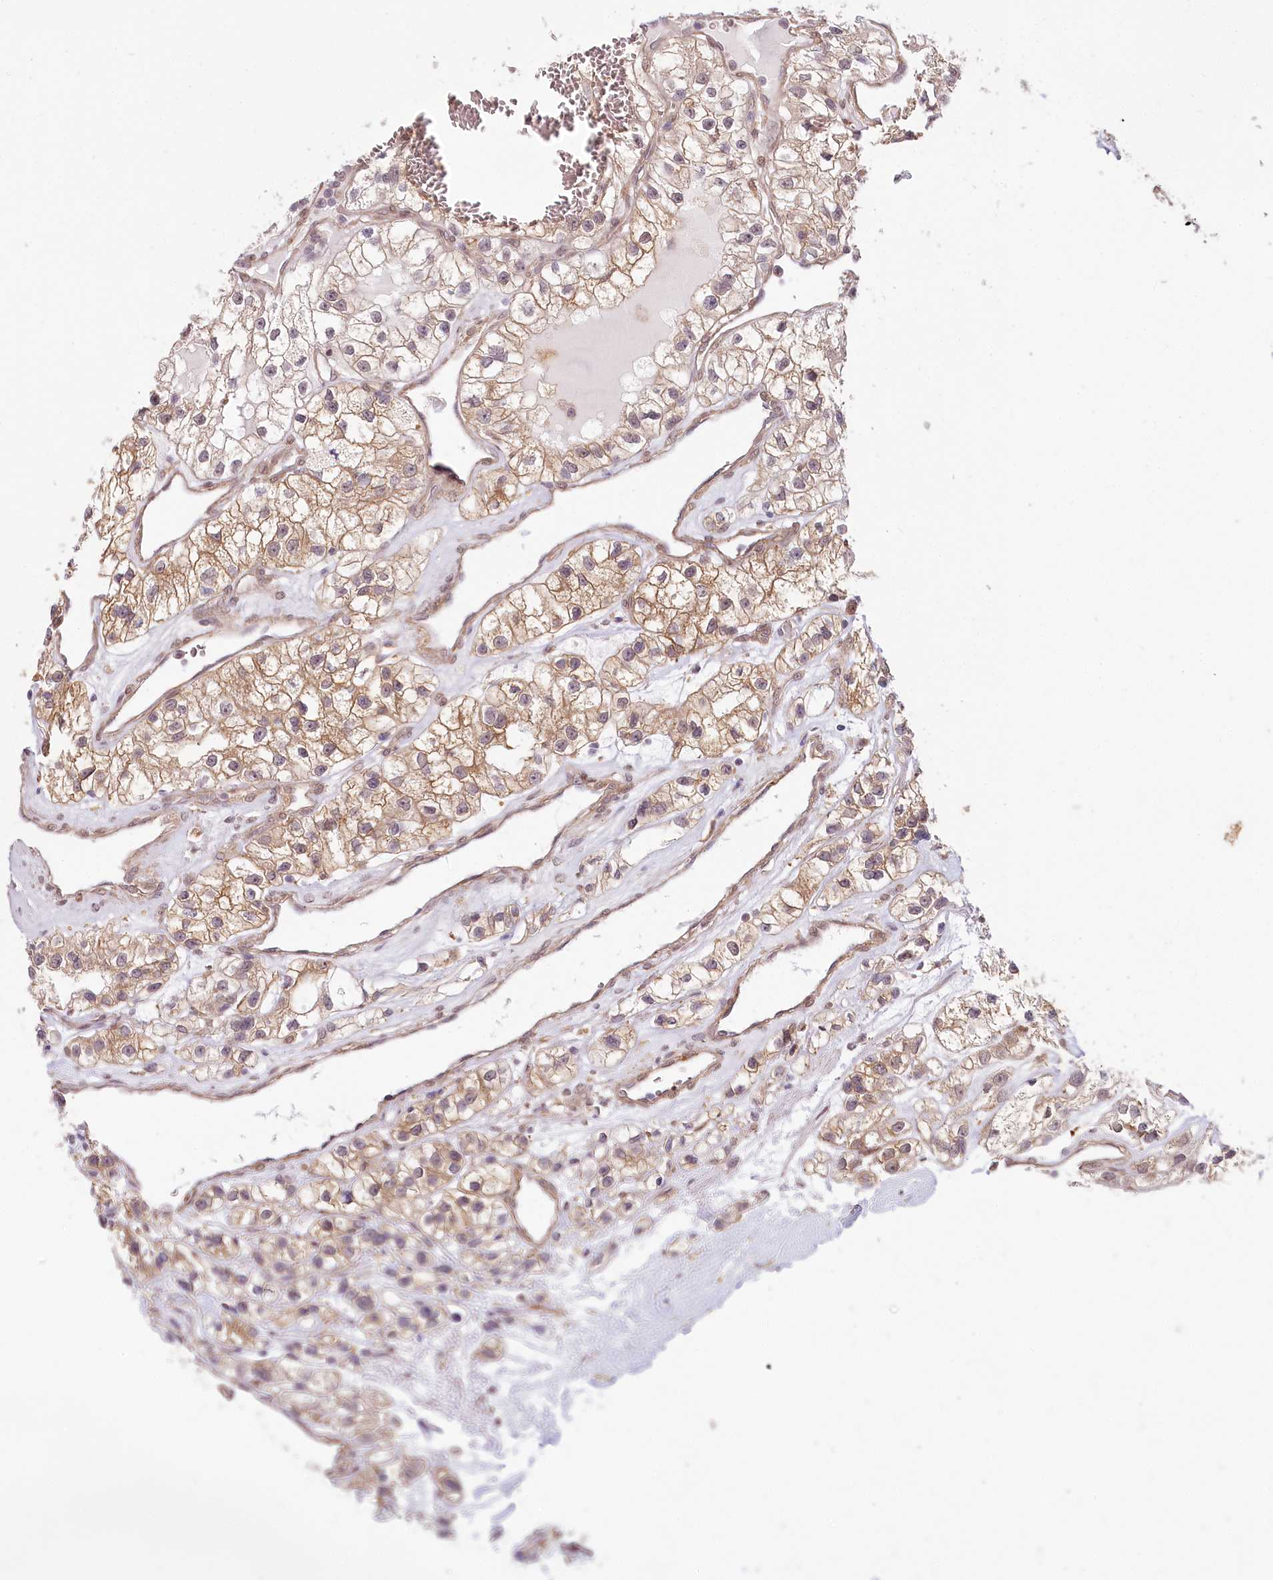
{"staining": {"intensity": "moderate", "quantity": "25%-75%", "location": "cytoplasmic/membranous"}, "tissue": "renal cancer", "cell_type": "Tumor cells", "image_type": "cancer", "snomed": [{"axis": "morphology", "description": "Adenocarcinoma, NOS"}, {"axis": "topography", "description": "Kidney"}], "caption": "This is an image of immunohistochemistry staining of renal adenocarcinoma, which shows moderate positivity in the cytoplasmic/membranous of tumor cells.", "gene": "TUBGCP2", "patient": {"sex": "female", "age": 57}}